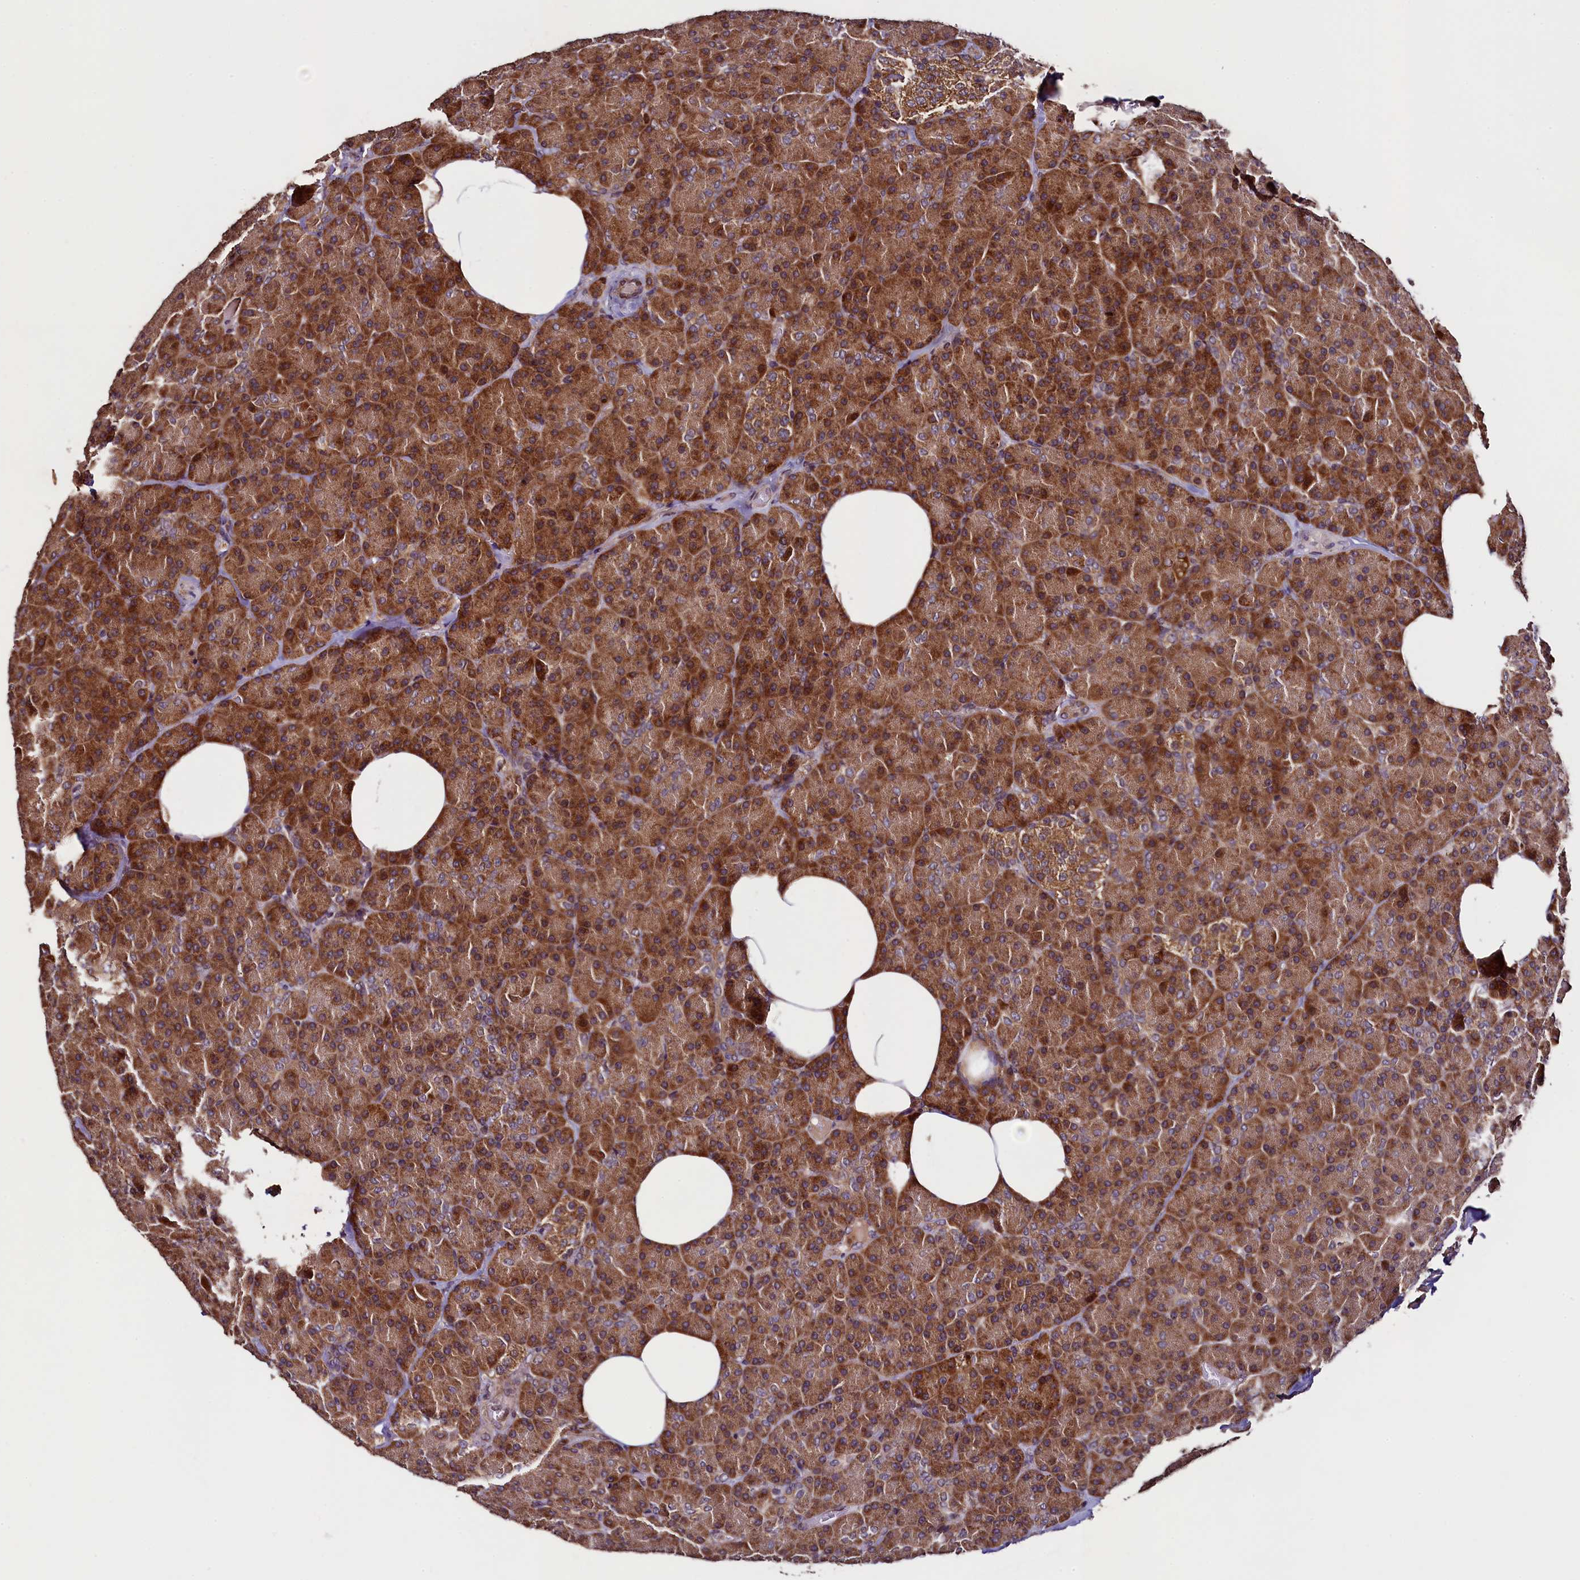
{"staining": {"intensity": "strong", "quantity": ">75%", "location": "cytoplasmic/membranous"}, "tissue": "pancreas", "cell_type": "Exocrine glandular cells", "image_type": "normal", "snomed": [{"axis": "morphology", "description": "Normal tissue, NOS"}, {"axis": "morphology", "description": "Carcinoid, malignant, NOS"}, {"axis": "topography", "description": "Pancreas"}], "caption": "IHC micrograph of benign pancreas: human pancreas stained using immunohistochemistry demonstrates high levels of strong protein expression localized specifically in the cytoplasmic/membranous of exocrine glandular cells, appearing as a cytoplasmic/membranous brown color.", "gene": "RBFA", "patient": {"sex": "female", "age": 35}}